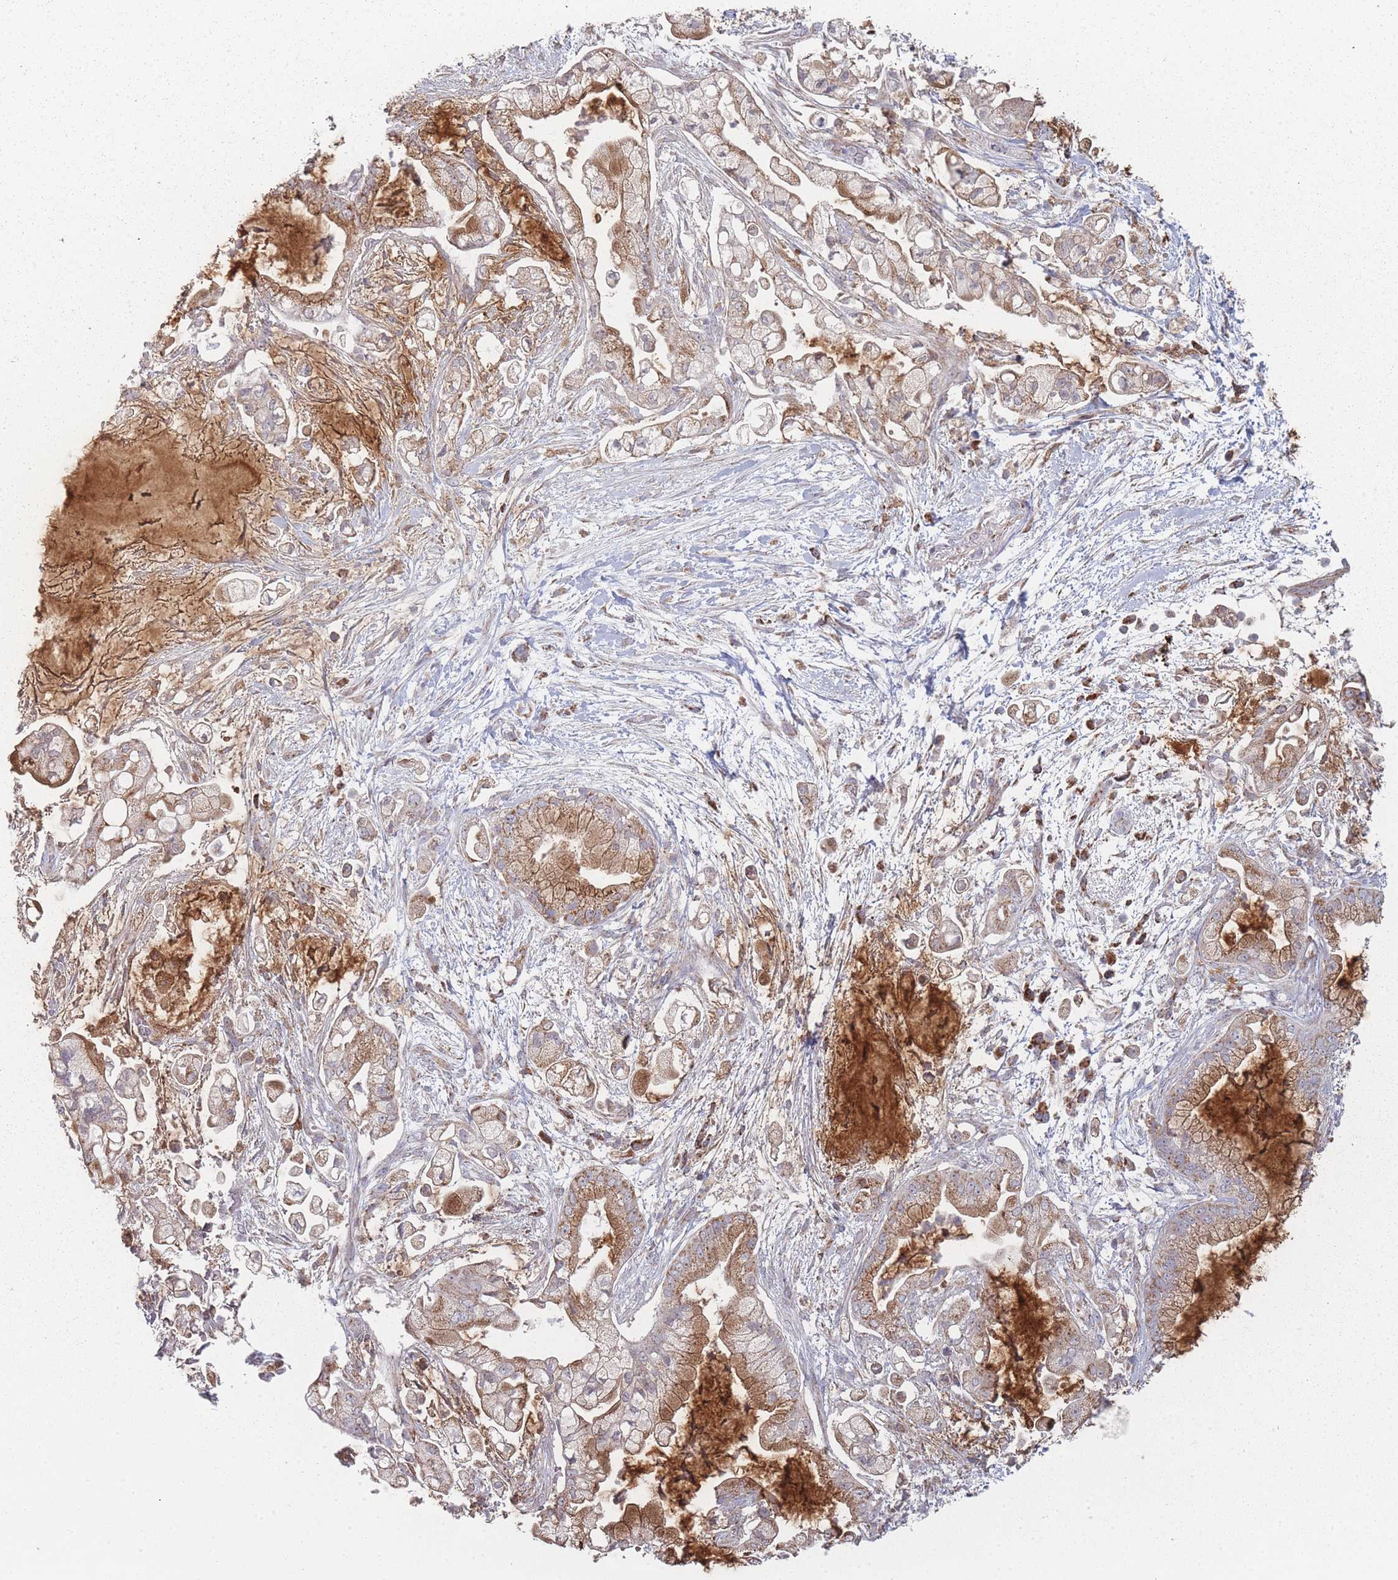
{"staining": {"intensity": "moderate", "quantity": ">75%", "location": "cytoplasmic/membranous"}, "tissue": "pancreatic cancer", "cell_type": "Tumor cells", "image_type": "cancer", "snomed": [{"axis": "morphology", "description": "Adenocarcinoma, NOS"}, {"axis": "topography", "description": "Pancreas"}], "caption": "Pancreatic cancer stained with a brown dye exhibits moderate cytoplasmic/membranous positive positivity in about >75% of tumor cells.", "gene": "PSMB3", "patient": {"sex": "female", "age": 69}}